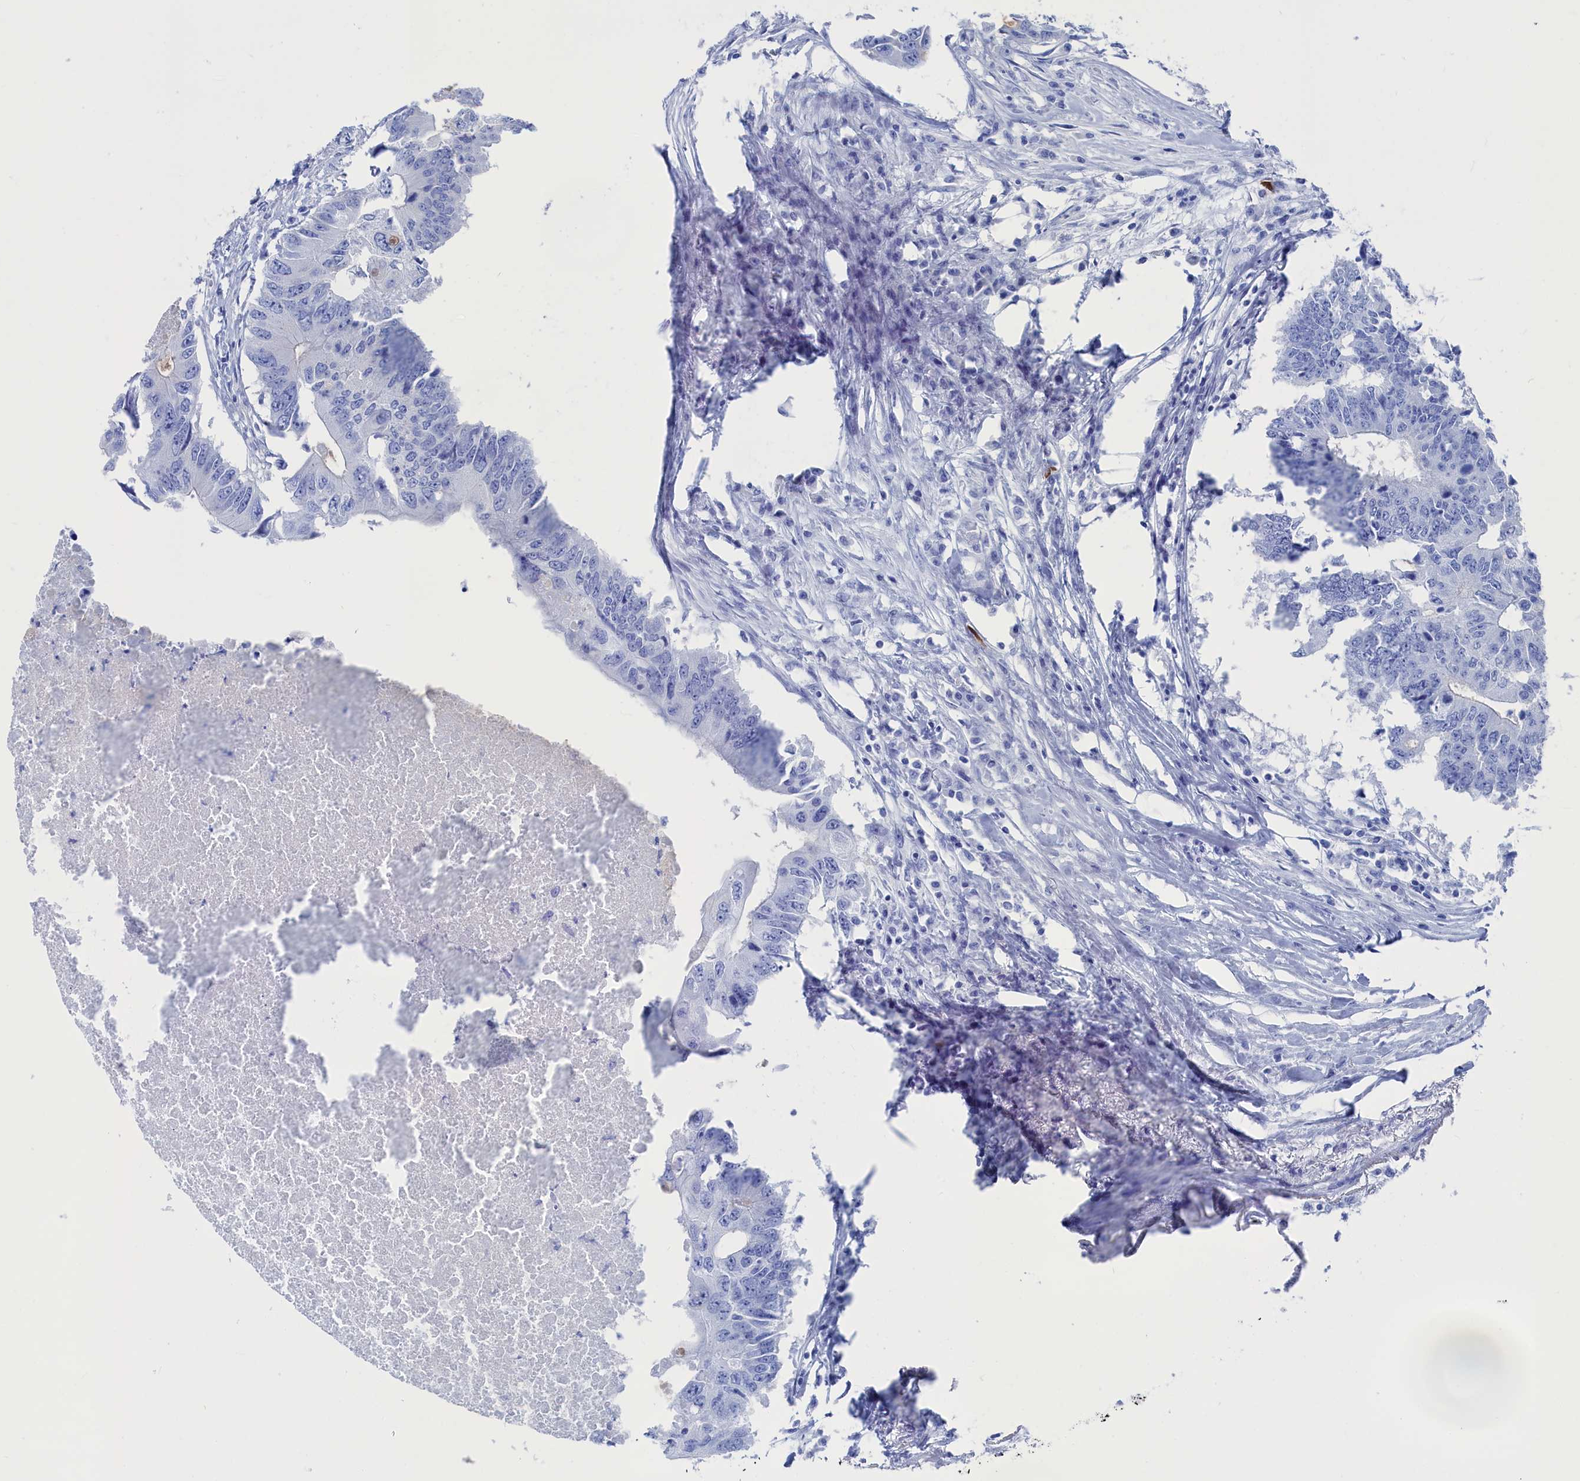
{"staining": {"intensity": "negative", "quantity": "none", "location": "none"}, "tissue": "colorectal cancer", "cell_type": "Tumor cells", "image_type": "cancer", "snomed": [{"axis": "morphology", "description": "Adenocarcinoma, NOS"}, {"axis": "topography", "description": "Colon"}], "caption": "High power microscopy image of an immunohistochemistry (IHC) image of colorectal cancer (adenocarcinoma), revealing no significant expression in tumor cells.", "gene": "CEND1", "patient": {"sex": "male", "age": 71}}